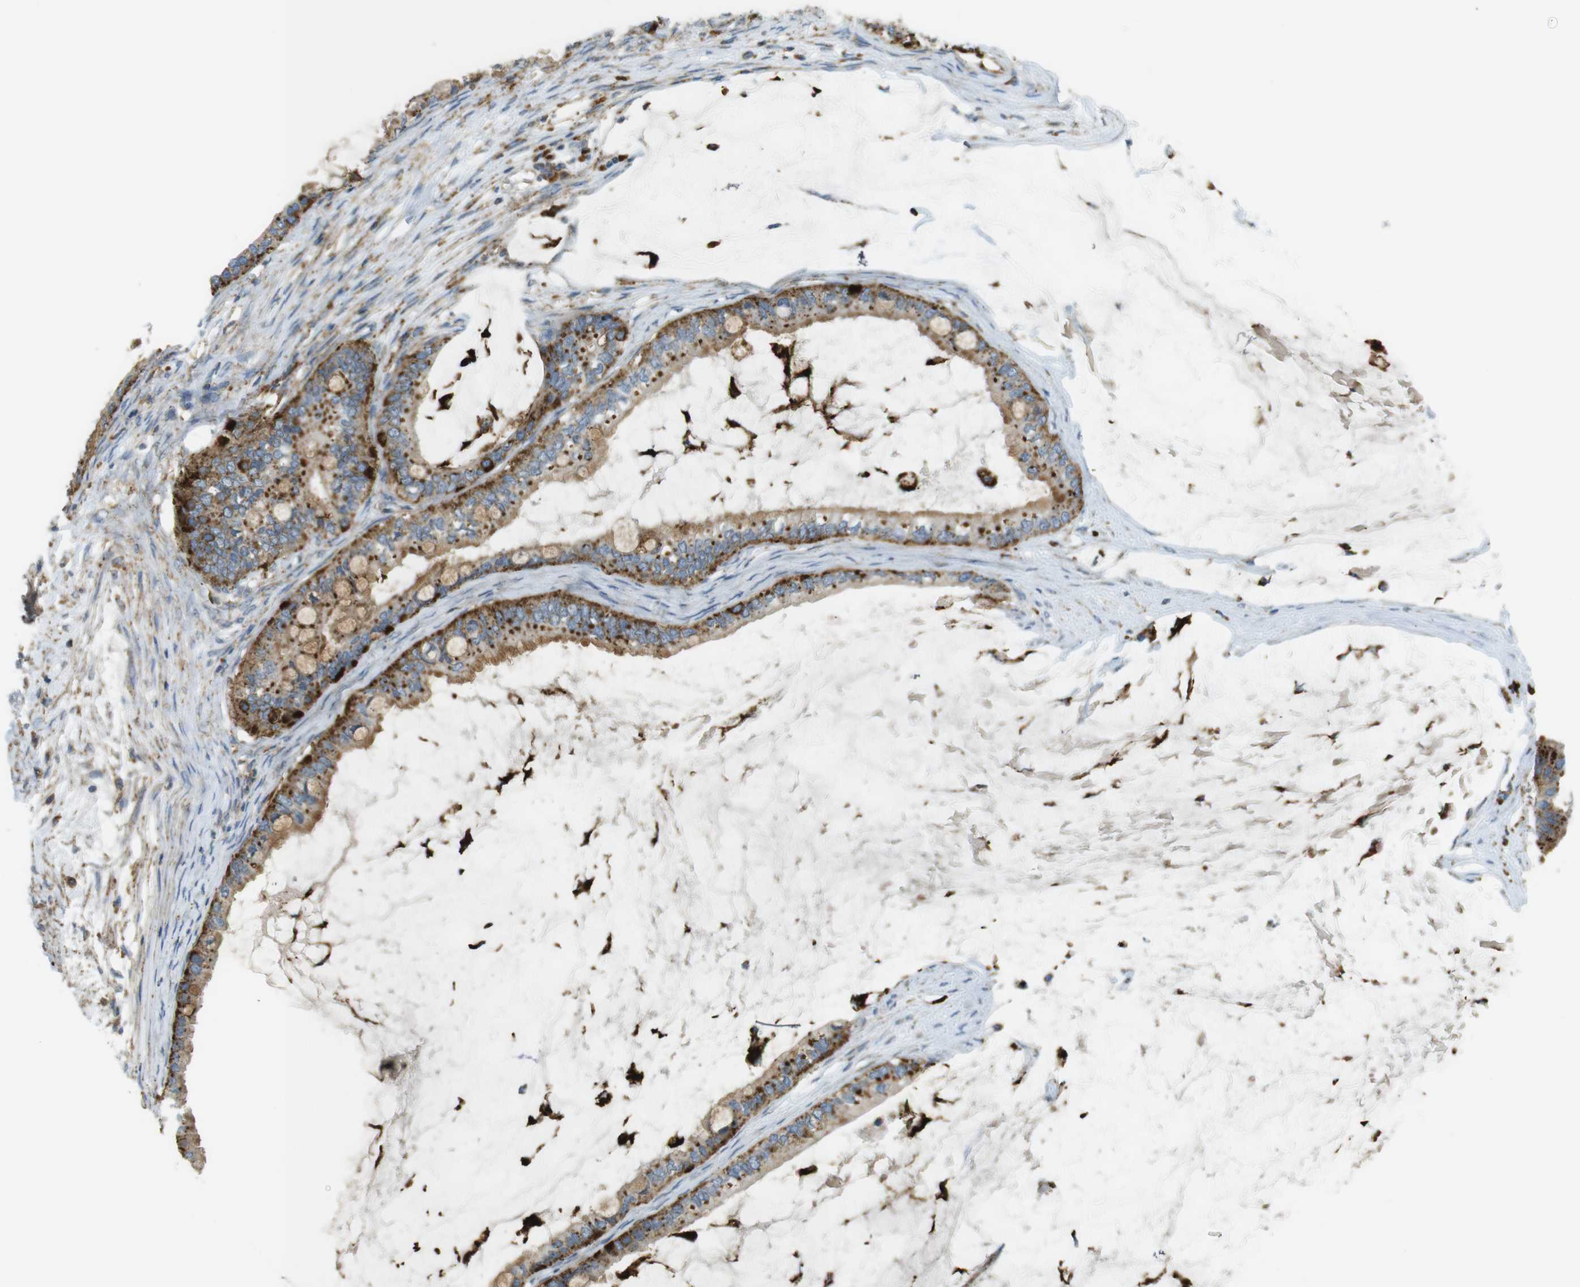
{"staining": {"intensity": "moderate", "quantity": ">75%", "location": "cytoplasmic/membranous"}, "tissue": "ovarian cancer", "cell_type": "Tumor cells", "image_type": "cancer", "snomed": [{"axis": "morphology", "description": "Cystadenocarcinoma, mucinous, NOS"}, {"axis": "topography", "description": "Ovary"}], "caption": "Tumor cells display moderate cytoplasmic/membranous staining in about >75% of cells in ovarian mucinous cystadenocarcinoma.", "gene": "LAMP1", "patient": {"sex": "female", "age": 80}}